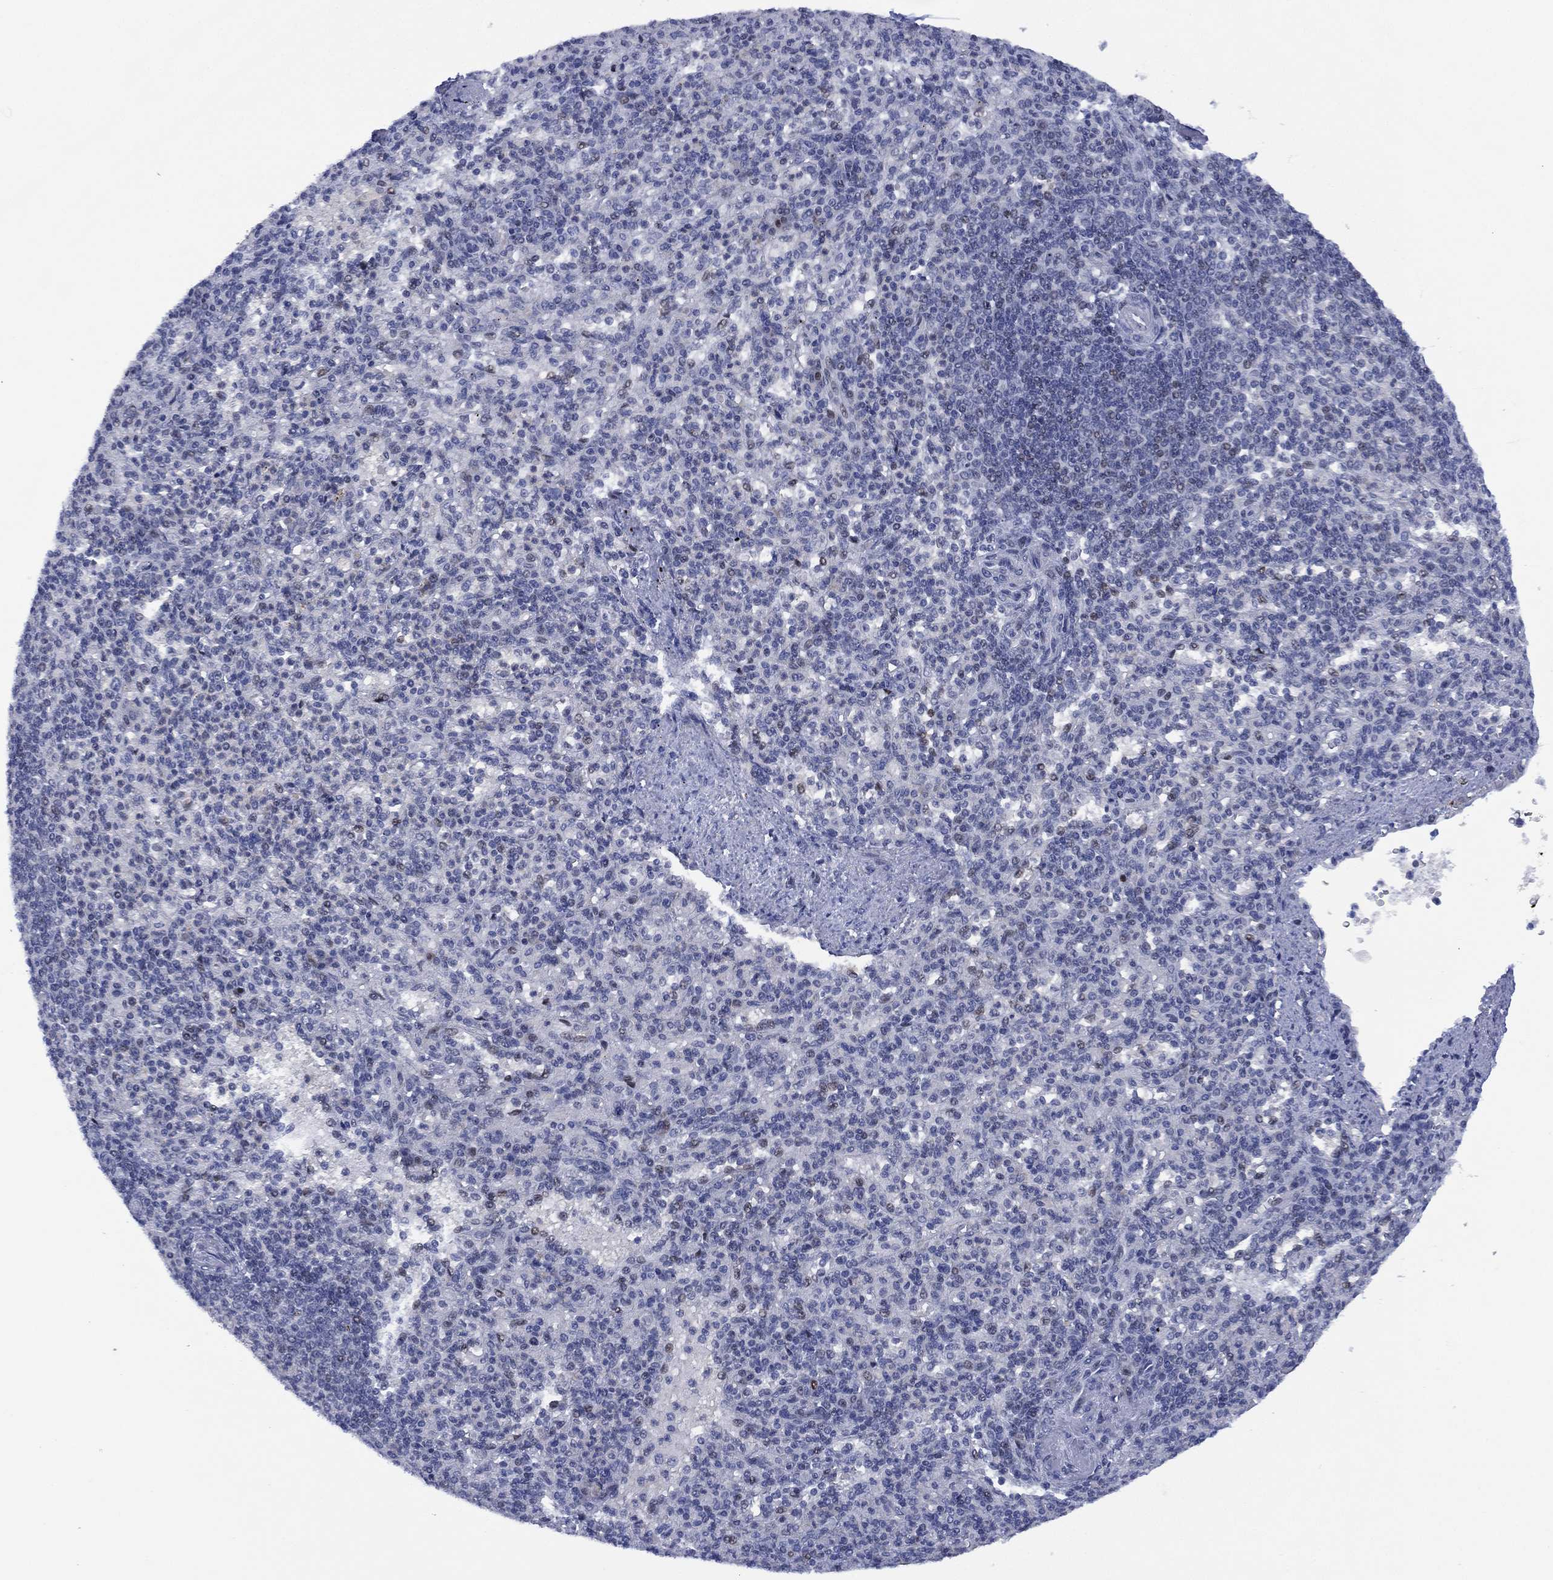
{"staining": {"intensity": "moderate", "quantity": "<25%", "location": "nuclear"}, "tissue": "spleen", "cell_type": "Cells in red pulp", "image_type": "normal", "snomed": [{"axis": "morphology", "description": "Normal tissue, NOS"}, {"axis": "topography", "description": "Spleen"}], "caption": "Unremarkable spleen reveals moderate nuclear expression in approximately <25% of cells in red pulp (IHC, brightfield microscopy, high magnification)..", "gene": "SLC4A4", "patient": {"sex": "female", "age": 74}}